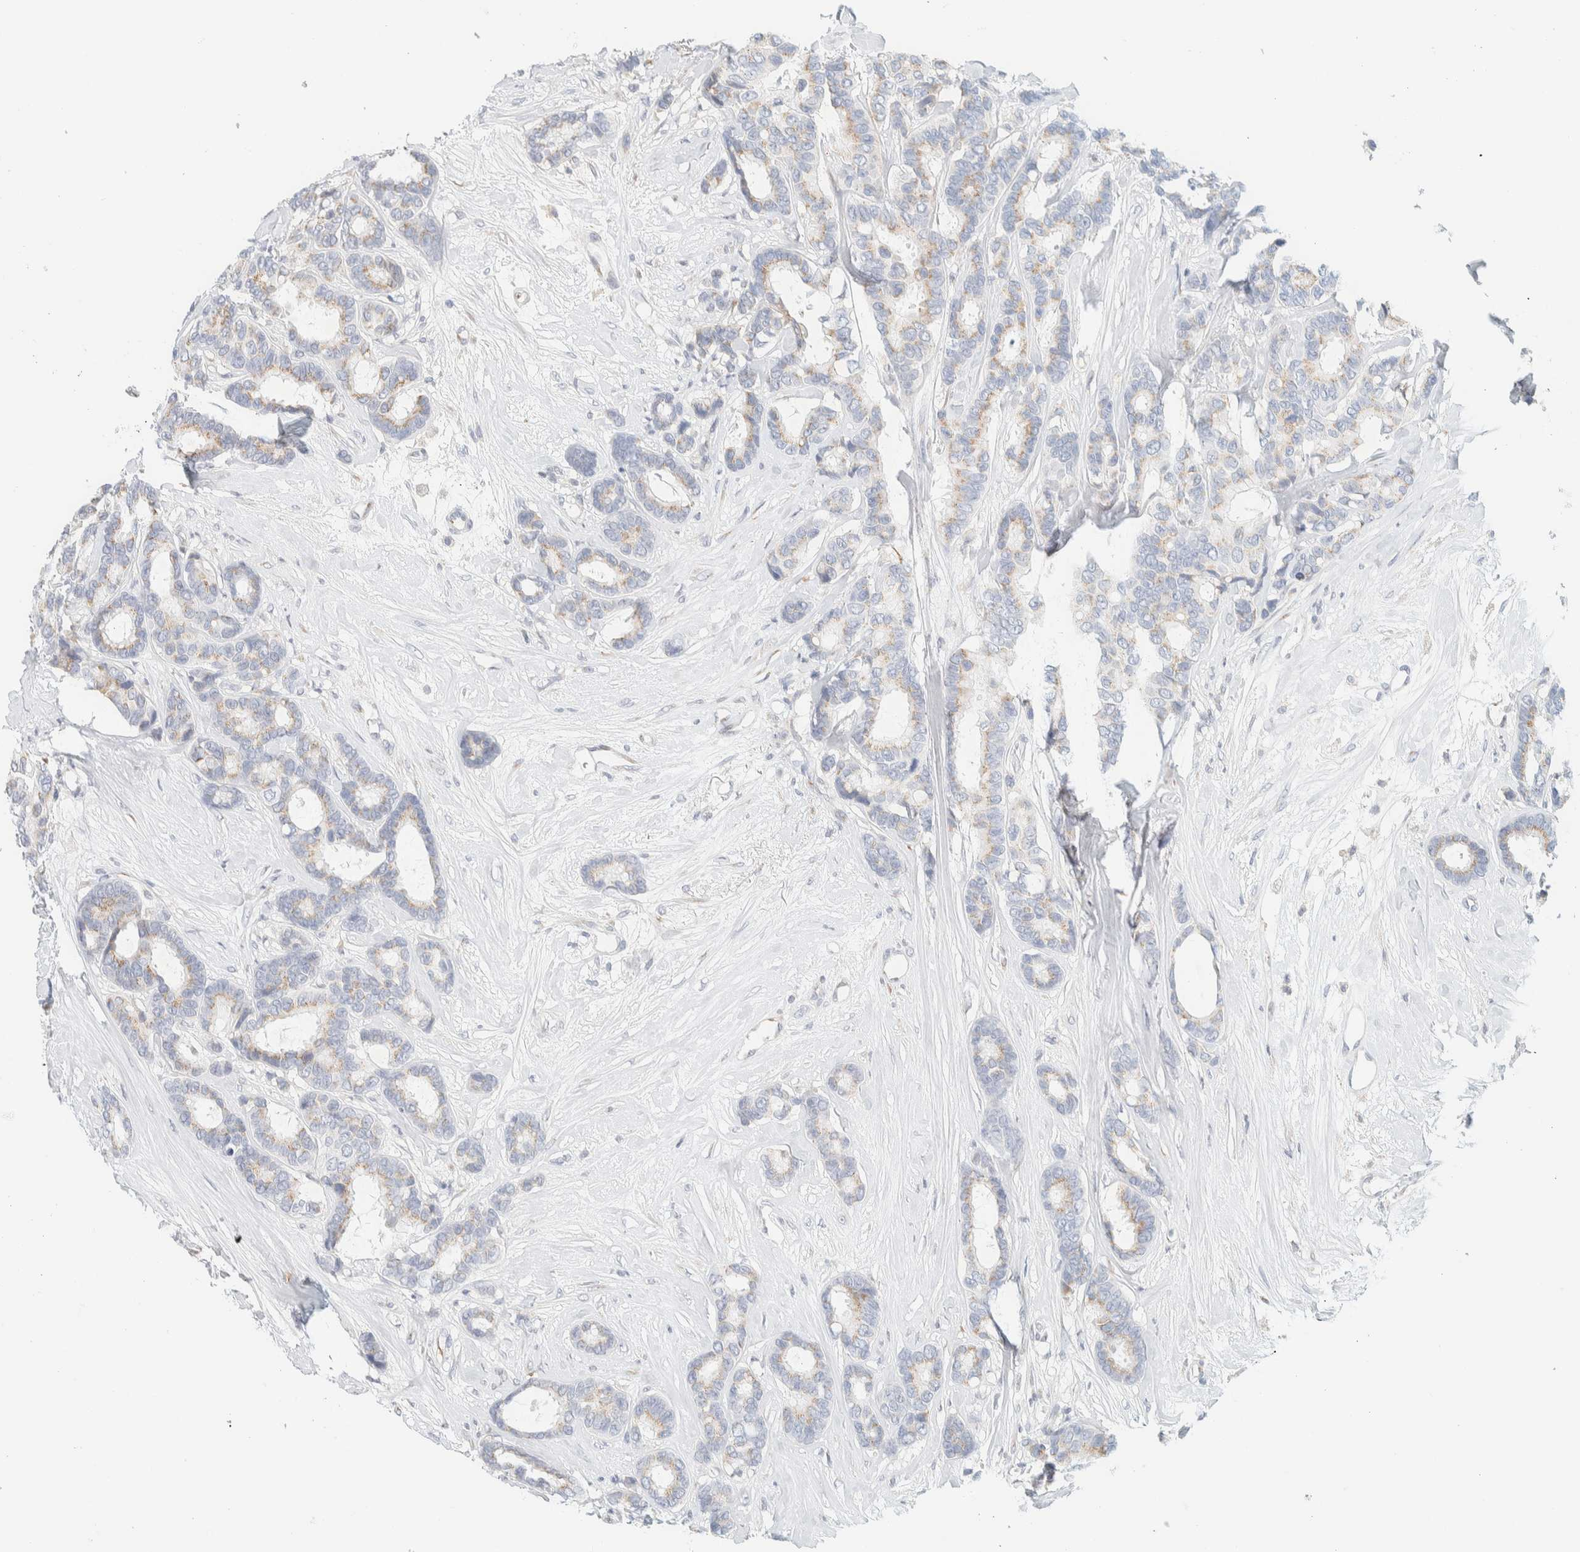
{"staining": {"intensity": "weak", "quantity": "25%-75%", "location": "cytoplasmic/membranous"}, "tissue": "breast cancer", "cell_type": "Tumor cells", "image_type": "cancer", "snomed": [{"axis": "morphology", "description": "Duct carcinoma"}, {"axis": "topography", "description": "Breast"}], "caption": "Immunohistochemistry (IHC) of human infiltrating ductal carcinoma (breast) displays low levels of weak cytoplasmic/membranous positivity in about 25%-75% of tumor cells.", "gene": "SPNS3", "patient": {"sex": "female", "age": 87}}